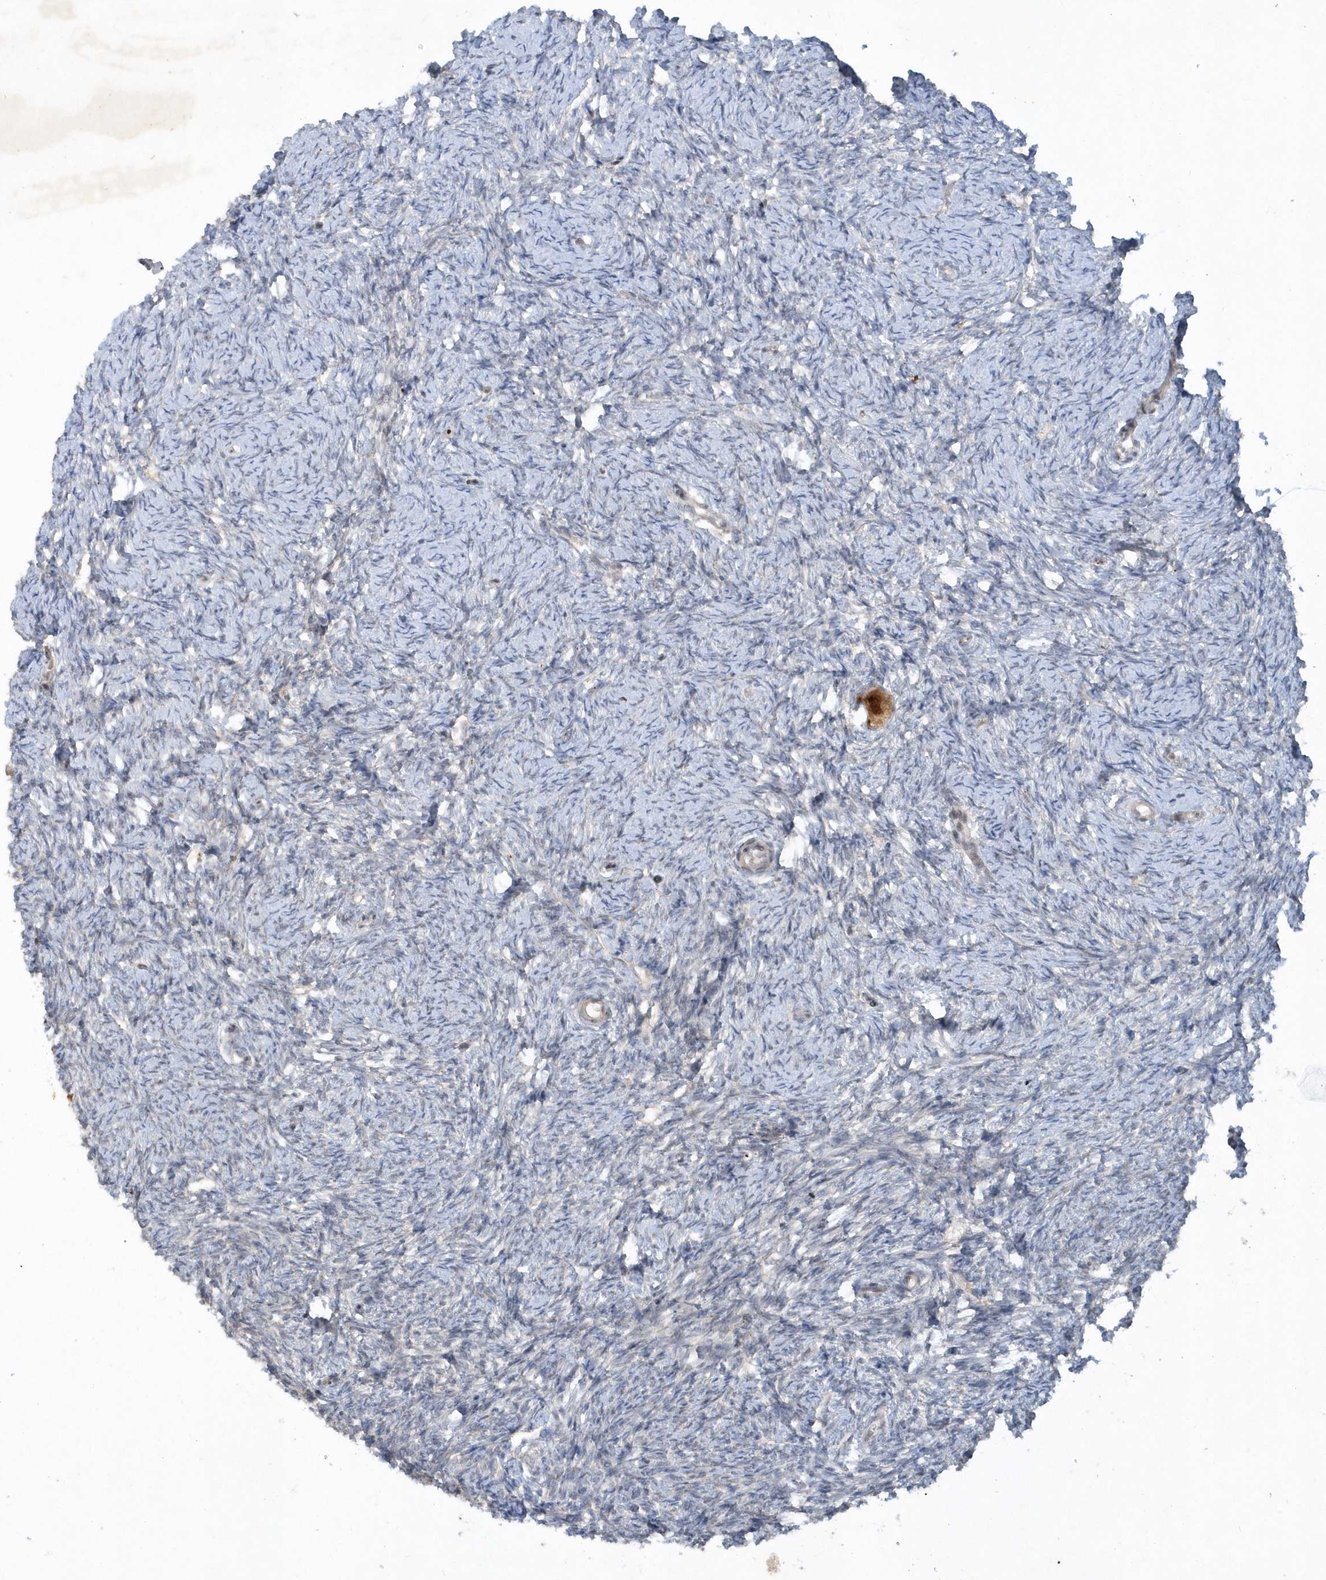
{"staining": {"intensity": "strong", "quantity": ">75%", "location": "cytoplasmic/membranous"}, "tissue": "ovary", "cell_type": "Follicle cells", "image_type": "normal", "snomed": [{"axis": "morphology", "description": "Normal tissue, NOS"}, {"axis": "morphology", "description": "Cyst, NOS"}, {"axis": "topography", "description": "Ovary"}], "caption": "A photomicrograph of human ovary stained for a protein reveals strong cytoplasmic/membranous brown staining in follicle cells. (Brightfield microscopy of DAB IHC at high magnification).", "gene": "THG1L", "patient": {"sex": "female", "age": 33}}